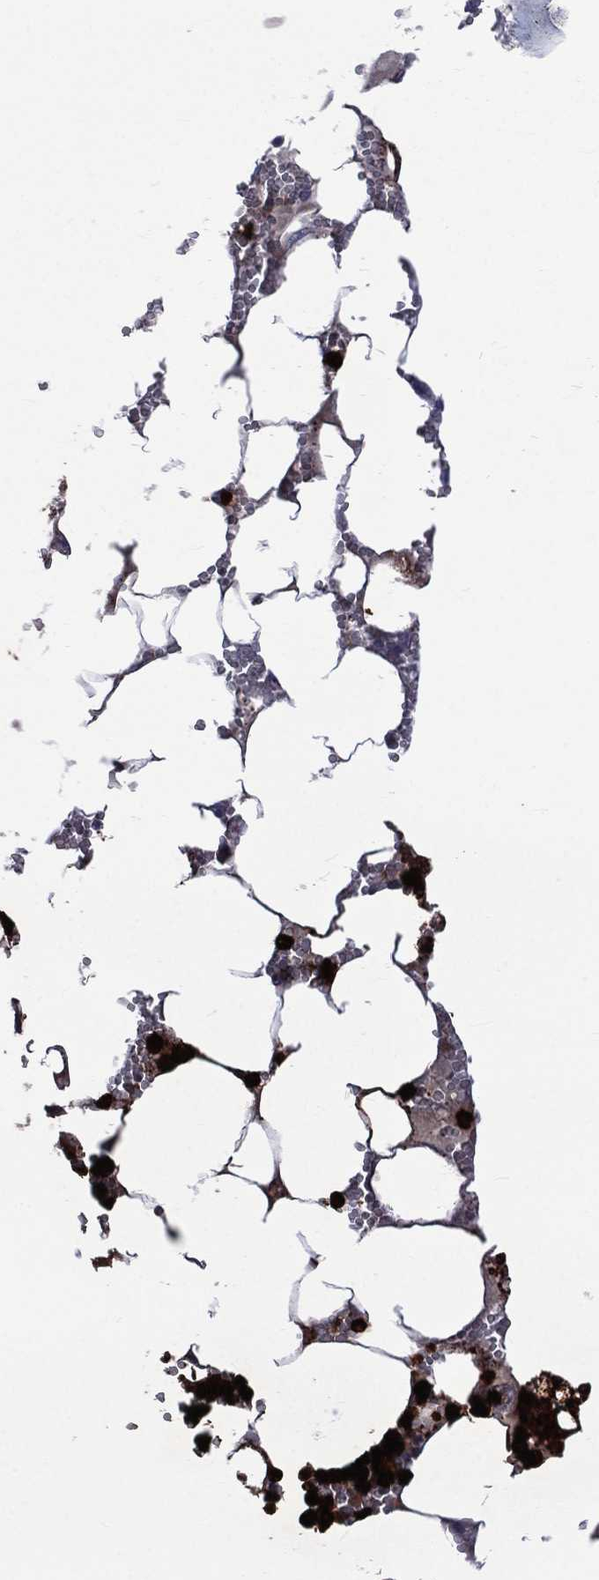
{"staining": {"intensity": "strong", "quantity": ">75%", "location": "cytoplasmic/membranous"}, "tissue": "bone marrow", "cell_type": "Hematopoietic cells", "image_type": "normal", "snomed": [{"axis": "morphology", "description": "Normal tissue, NOS"}, {"axis": "topography", "description": "Bone marrow"}], "caption": "The micrograph reveals immunohistochemical staining of normal bone marrow. There is strong cytoplasmic/membranous staining is present in about >75% of hematopoietic cells. Using DAB (brown) and hematoxylin (blue) stains, captured at high magnification using brightfield microscopy.", "gene": "ELANE", "patient": {"sex": "female", "age": 64}}